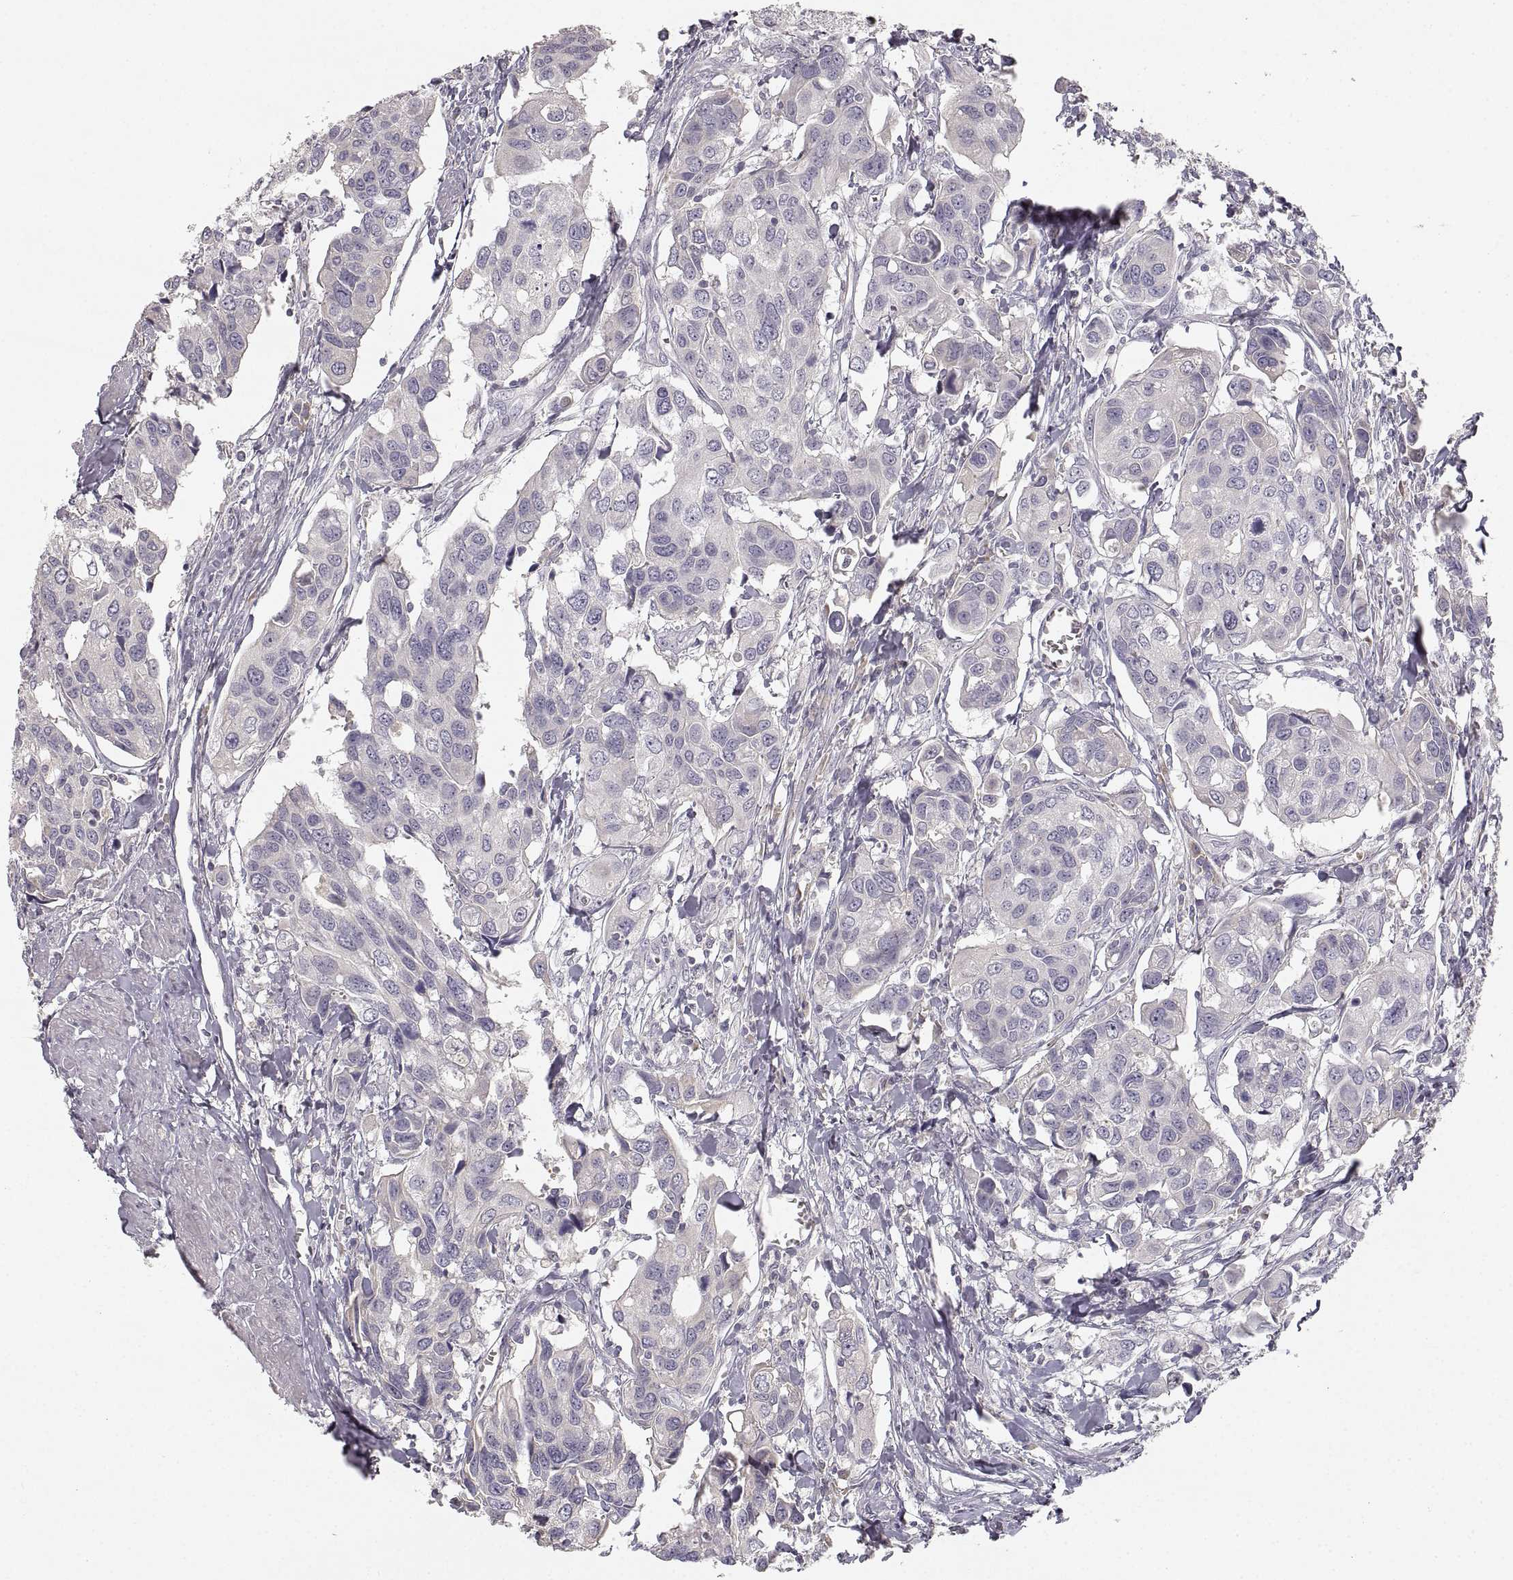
{"staining": {"intensity": "negative", "quantity": "none", "location": "none"}, "tissue": "urothelial cancer", "cell_type": "Tumor cells", "image_type": "cancer", "snomed": [{"axis": "morphology", "description": "Urothelial carcinoma, High grade"}, {"axis": "topography", "description": "Urinary bladder"}], "caption": "A high-resolution photomicrograph shows IHC staining of urothelial cancer, which reveals no significant positivity in tumor cells. The staining was performed using DAB (3,3'-diaminobenzidine) to visualize the protein expression in brown, while the nuclei were stained in blue with hematoxylin (Magnification: 20x).", "gene": "RUNDC3A", "patient": {"sex": "male", "age": 60}}